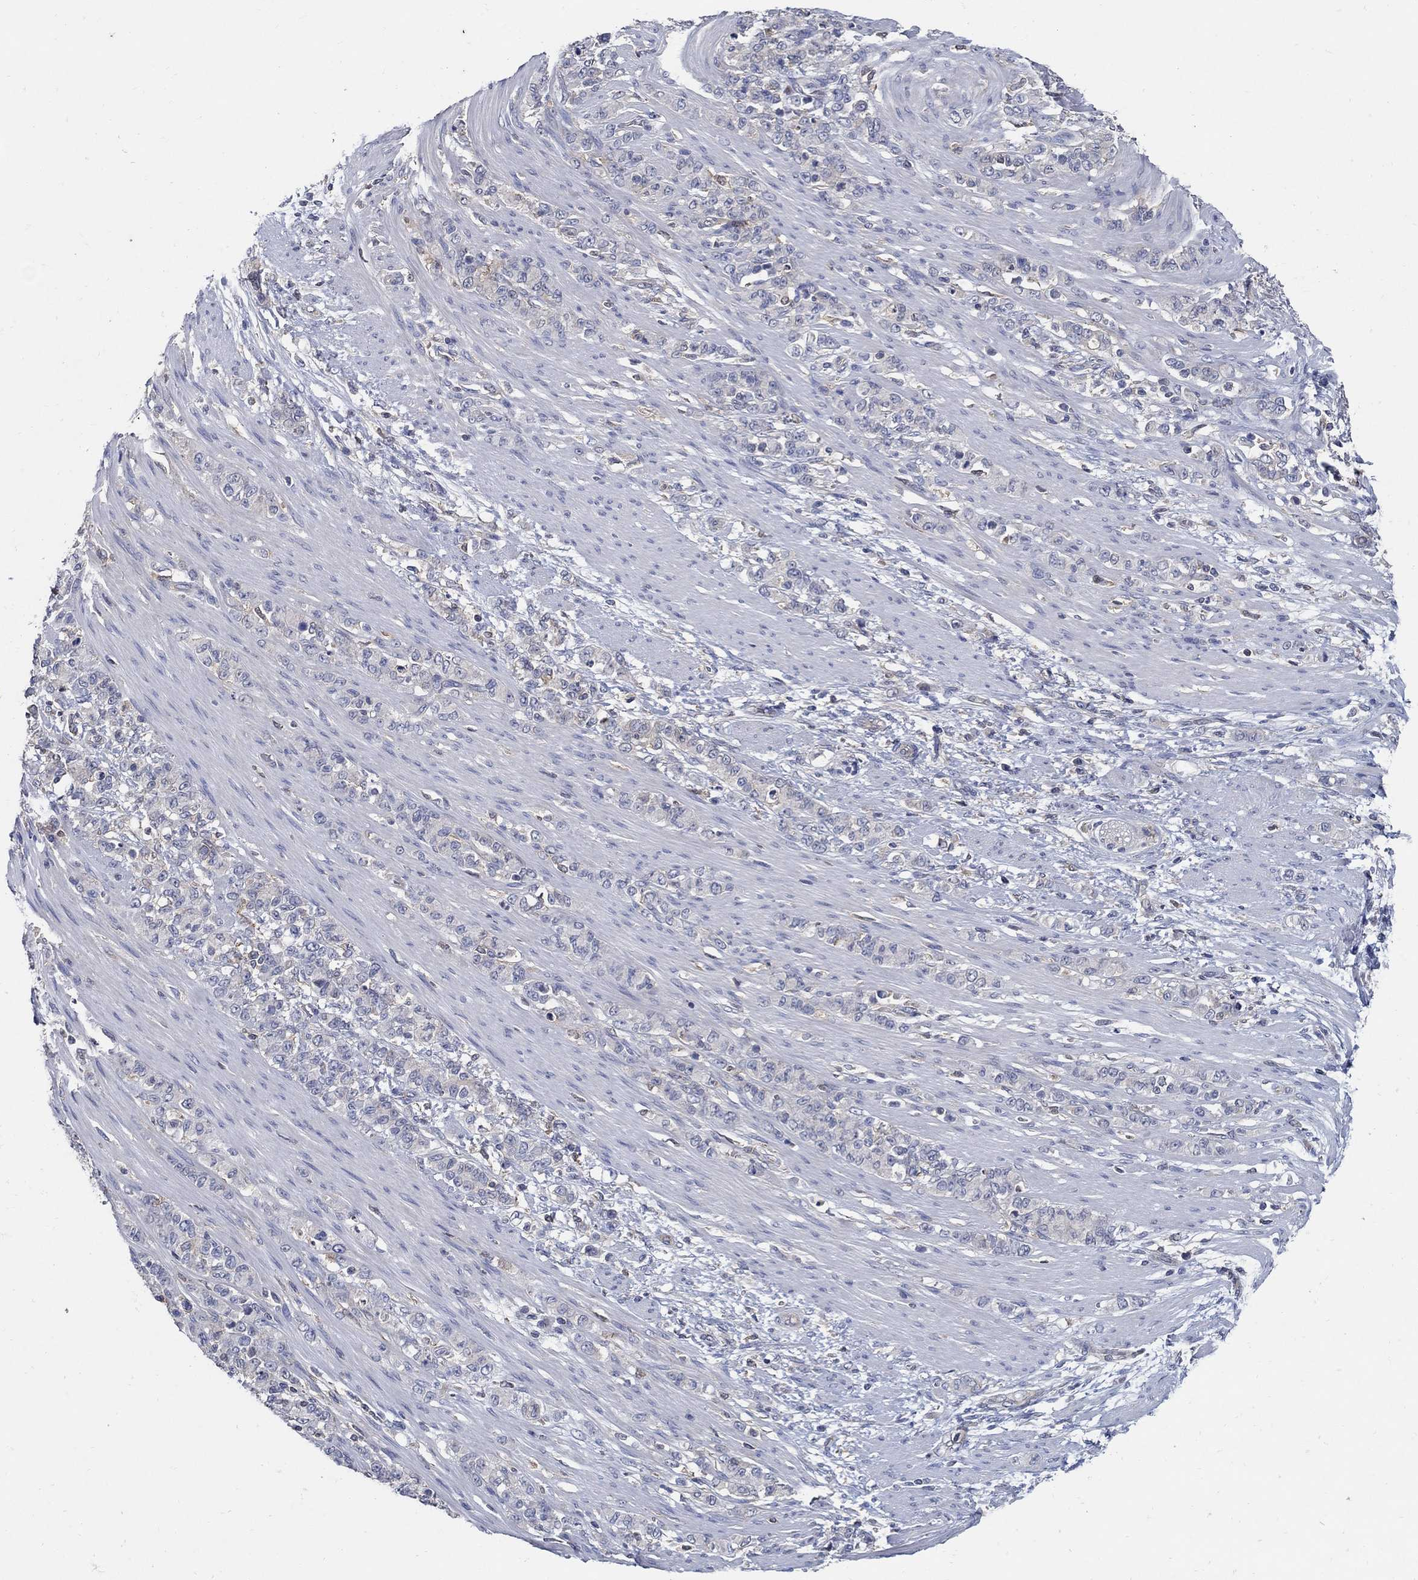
{"staining": {"intensity": "negative", "quantity": "none", "location": "none"}, "tissue": "stomach cancer", "cell_type": "Tumor cells", "image_type": "cancer", "snomed": [{"axis": "morphology", "description": "Normal tissue, NOS"}, {"axis": "morphology", "description": "Adenocarcinoma, NOS"}, {"axis": "topography", "description": "Stomach"}], "caption": "DAB immunohistochemical staining of human stomach cancer shows no significant expression in tumor cells. (IHC, brightfield microscopy, high magnification).", "gene": "MTHFR", "patient": {"sex": "female", "age": 79}}